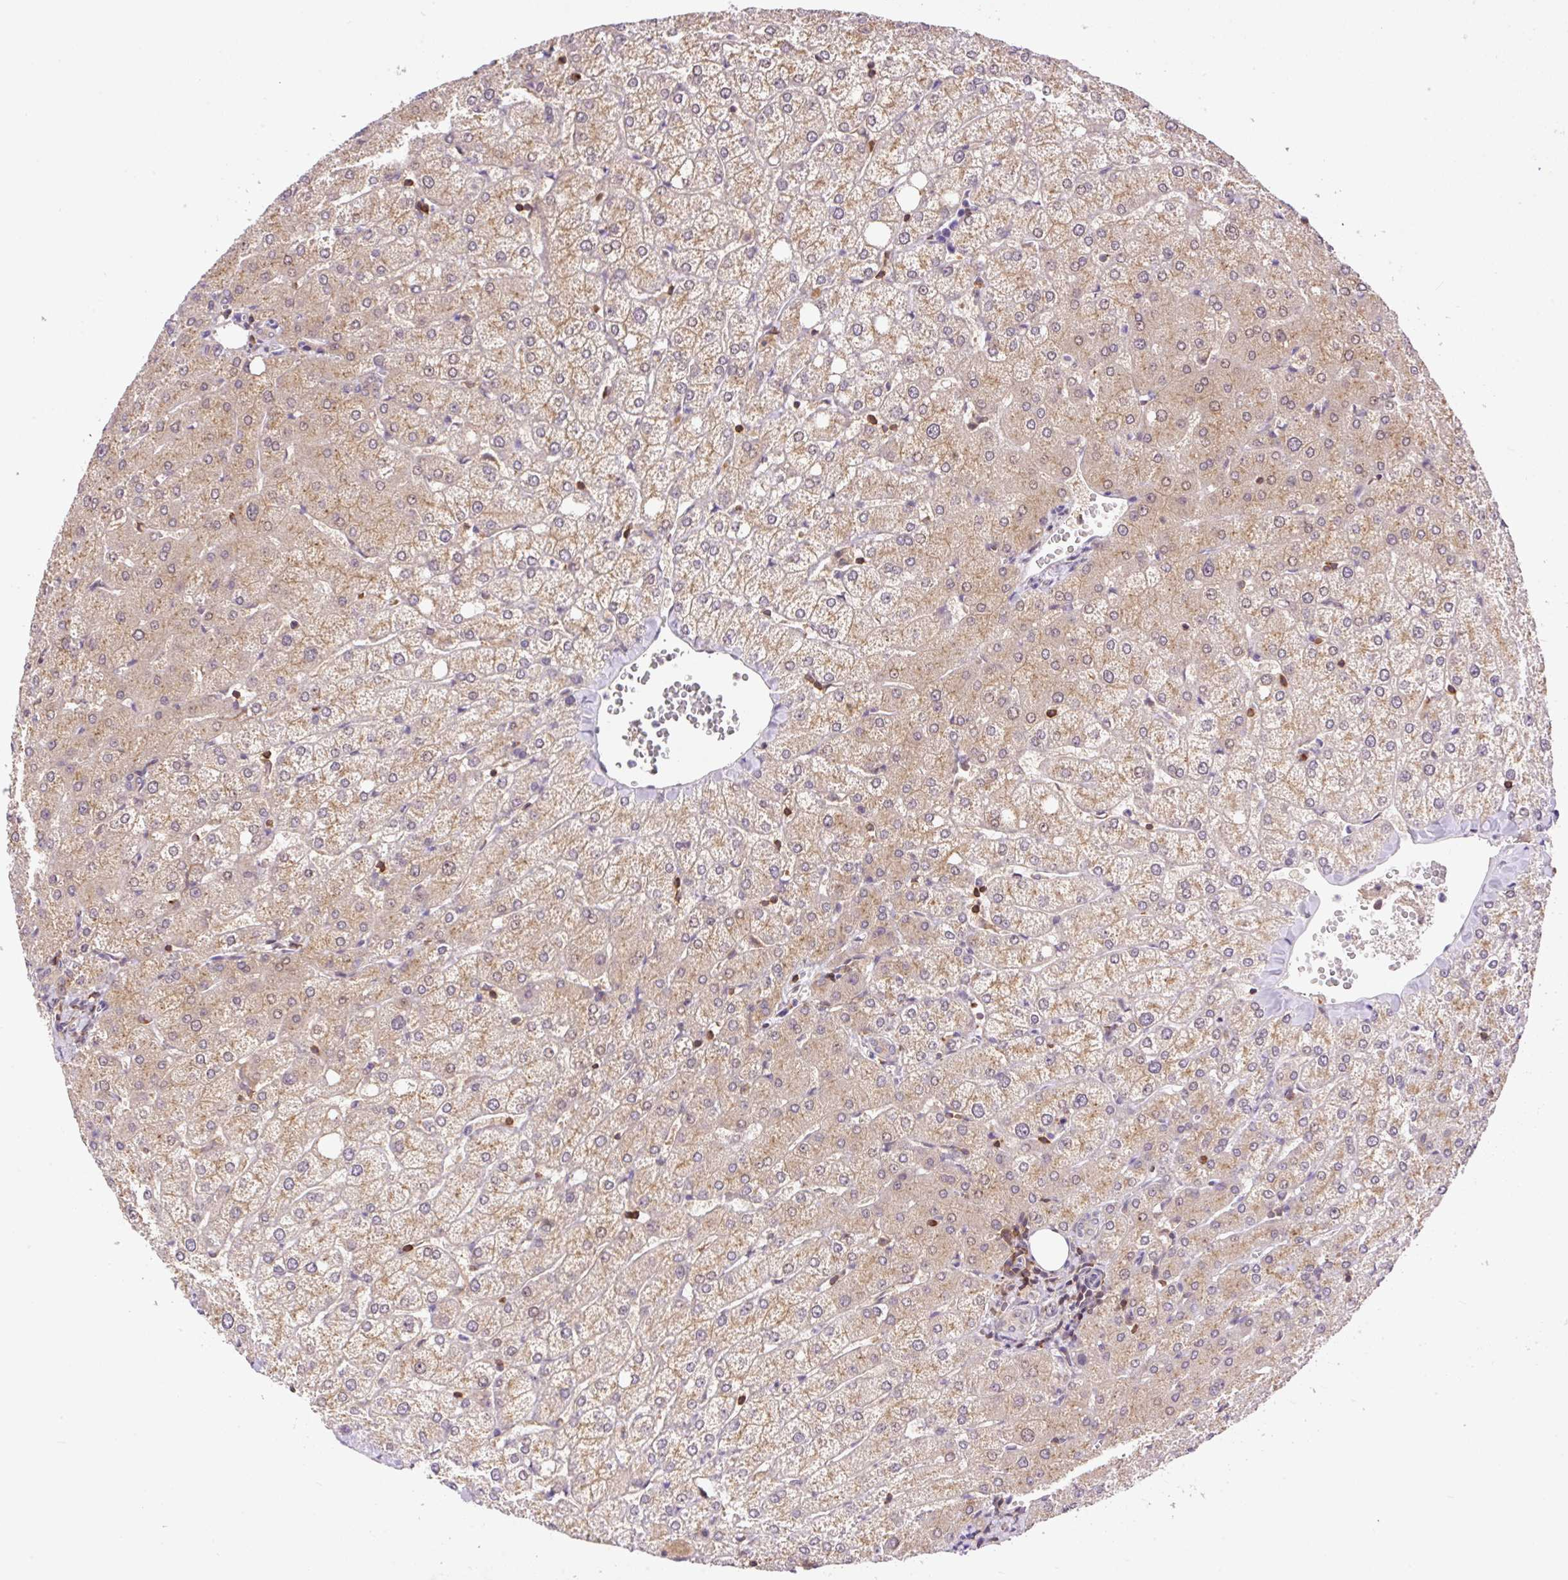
{"staining": {"intensity": "weak", "quantity": ">75%", "location": "cytoplasmic/membranous"}, "tissue": "liver", "cell_type": "Cholangiocytes", "image_type": "normal", "snomed": [{"axis": "morphology", "description": "Normal tissue, NOS"}, {"axis": "topography", "description": "Liver"}], "caption": "Cholangiocytes show low levels of weak cytoplasmic/membranous expression in about >75% of cells in unremarkable human liver. (DAB (3,3'-diaminobenzidine) = brown stain, brightfield microscopy at high magnification).", "gene": "CARD11", "patient": {"sex": "female", "age": 54}}